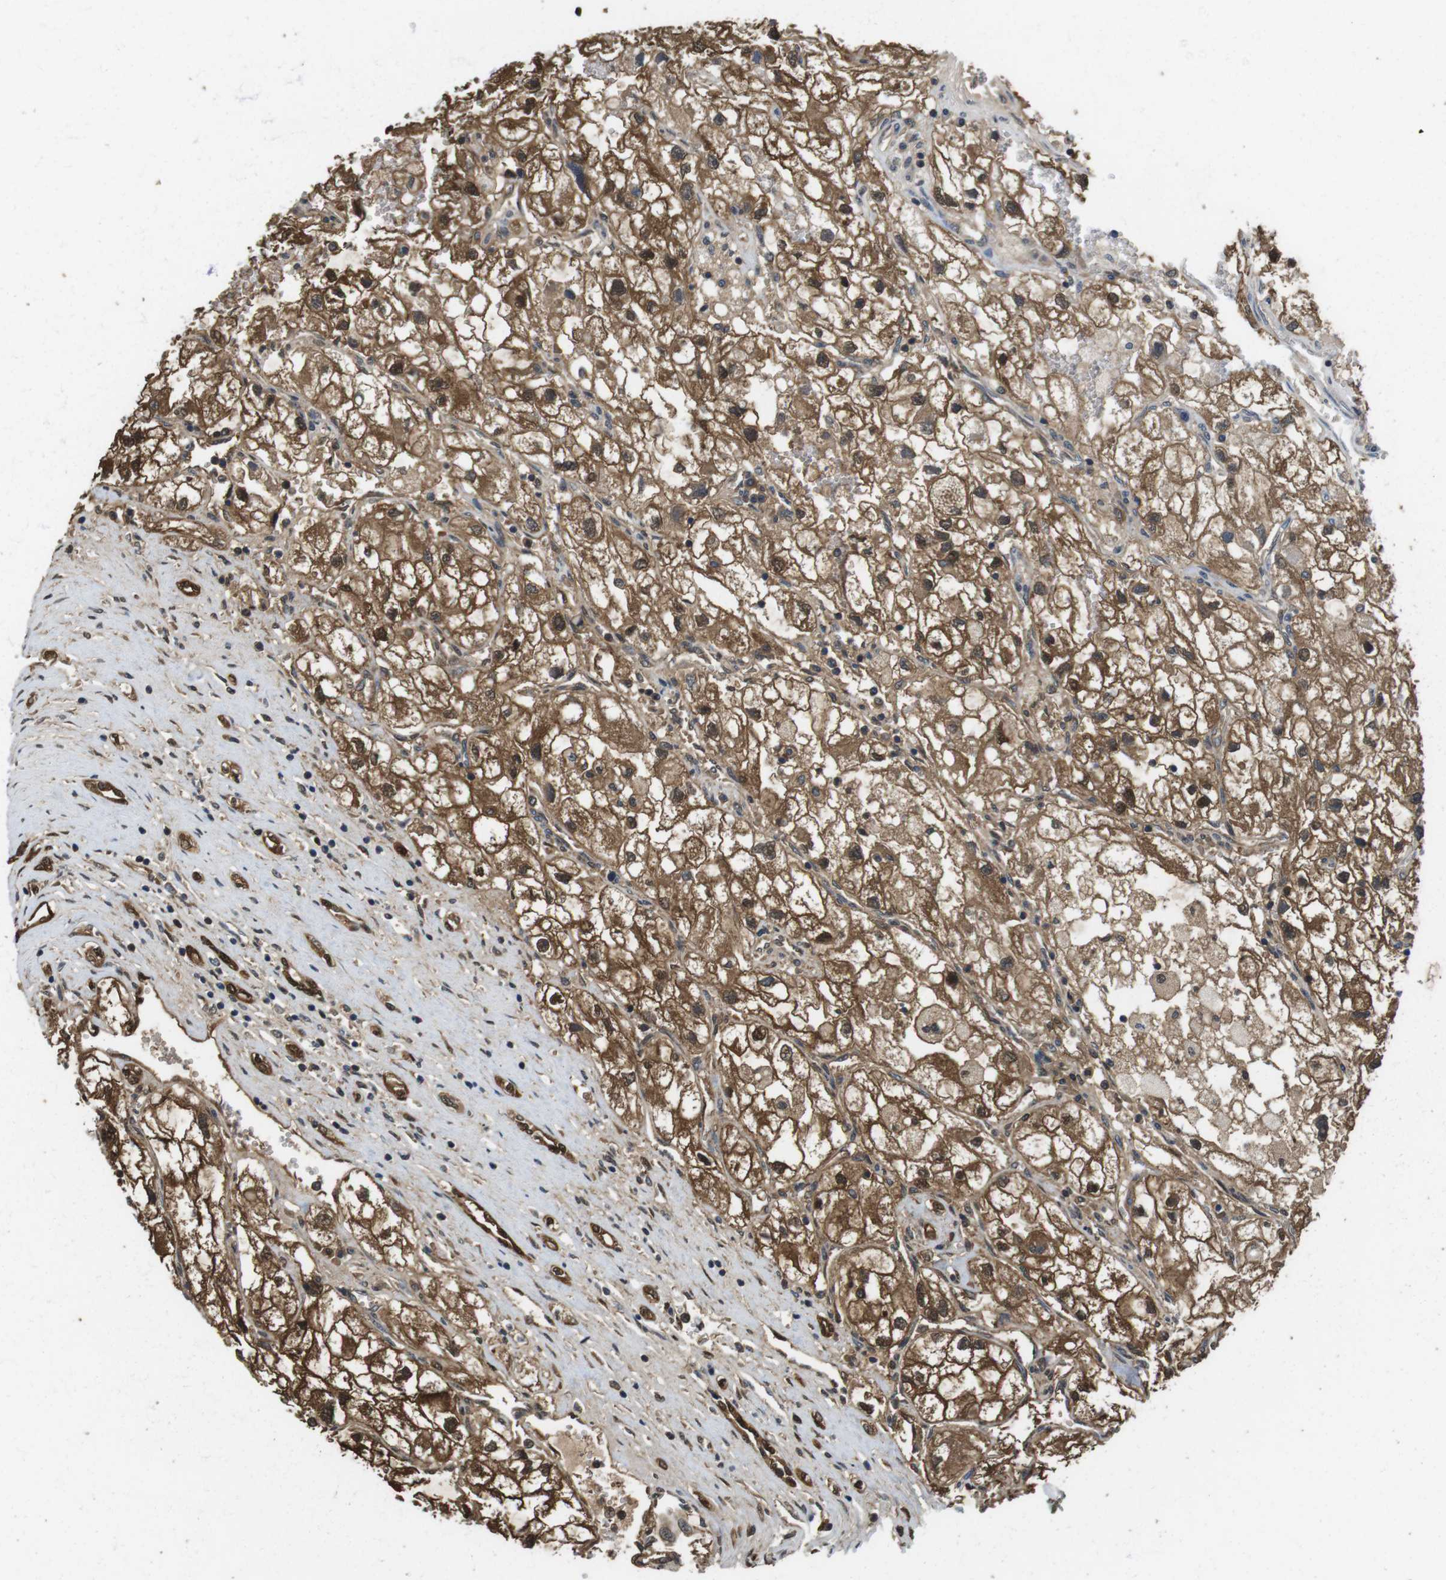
{"staining": {"intensity": "moderate", "quantity": ">75%", "location": "cytoplasmic/membranous,nuclear"}, "tissue": "renal cancer", "cell_type": "Tumor cells", "image_type": "cancer", "snomed": [{"axis": "morphology", "description": "Adenocarcinoma, NOS"}, {"axis": "topography", "description": "Kidney"}], "caption": "Human renal adenocarcinoma stained with a brown dye demonstrates moderate cytoplasmic/membranous and nuclear positive positivity in approximately >75% of tumor cells.", "gene": "LDHA", "patient": {"sex": "female", "age": 70}}